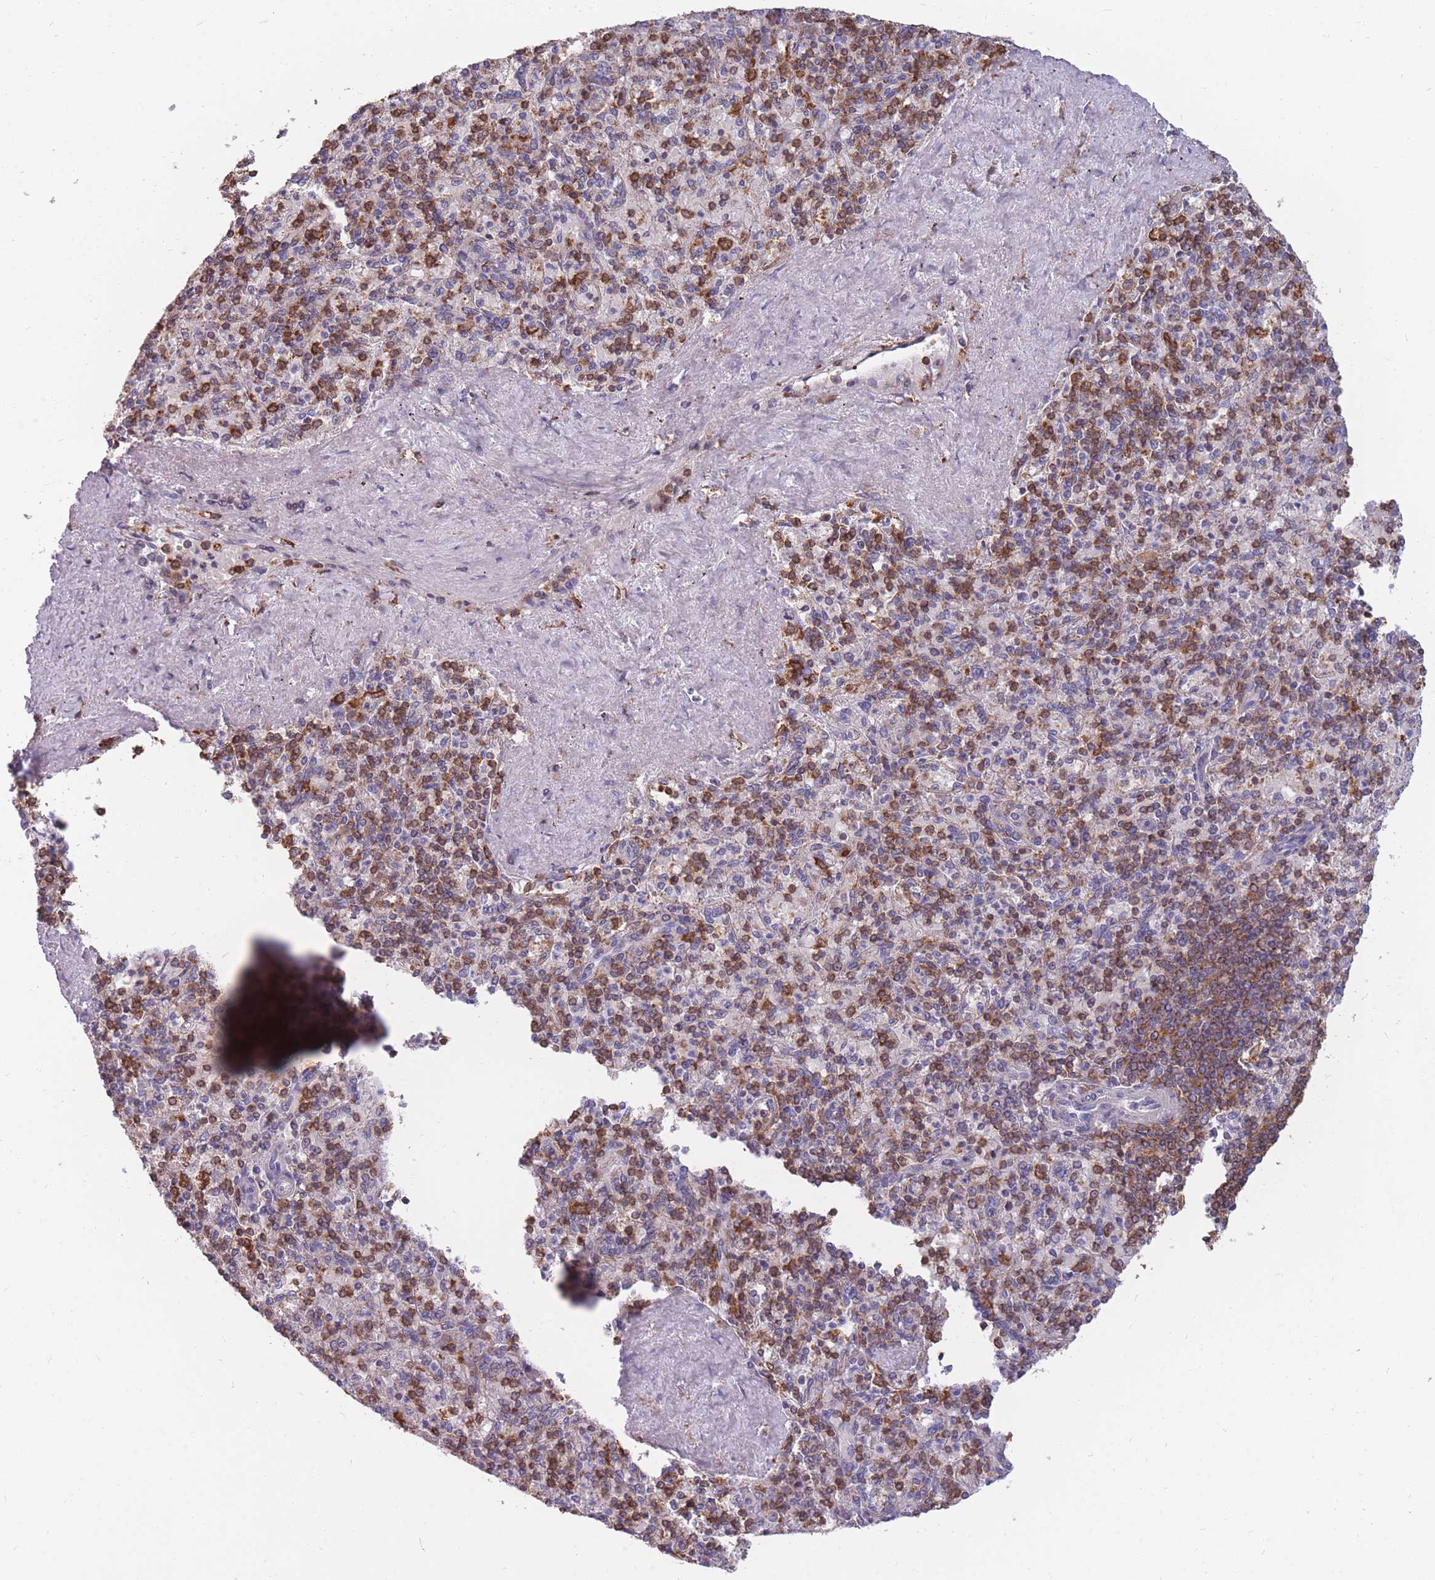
{"staining": {"intensity": "moderate", "quantity": "25%-75%", "location": "cytoplasmic/membranous"}, "tissue": "spleen", "cell_type": "Cells in red pulp", "image_type": "normal", "snomed": [{"axis": "morphology", "description": "Normal tissue, NOS"}, {"axis": "topography", "description": "Spleen"}], "caption": "Cells in red pulp display medium levels of moderate cytoplasmic/membranous positivity in approximately 25%-75% of cells in unremarkable human spleen.", "gene": "MRPL54", "patient": {"sex": "male", "age": 82}}